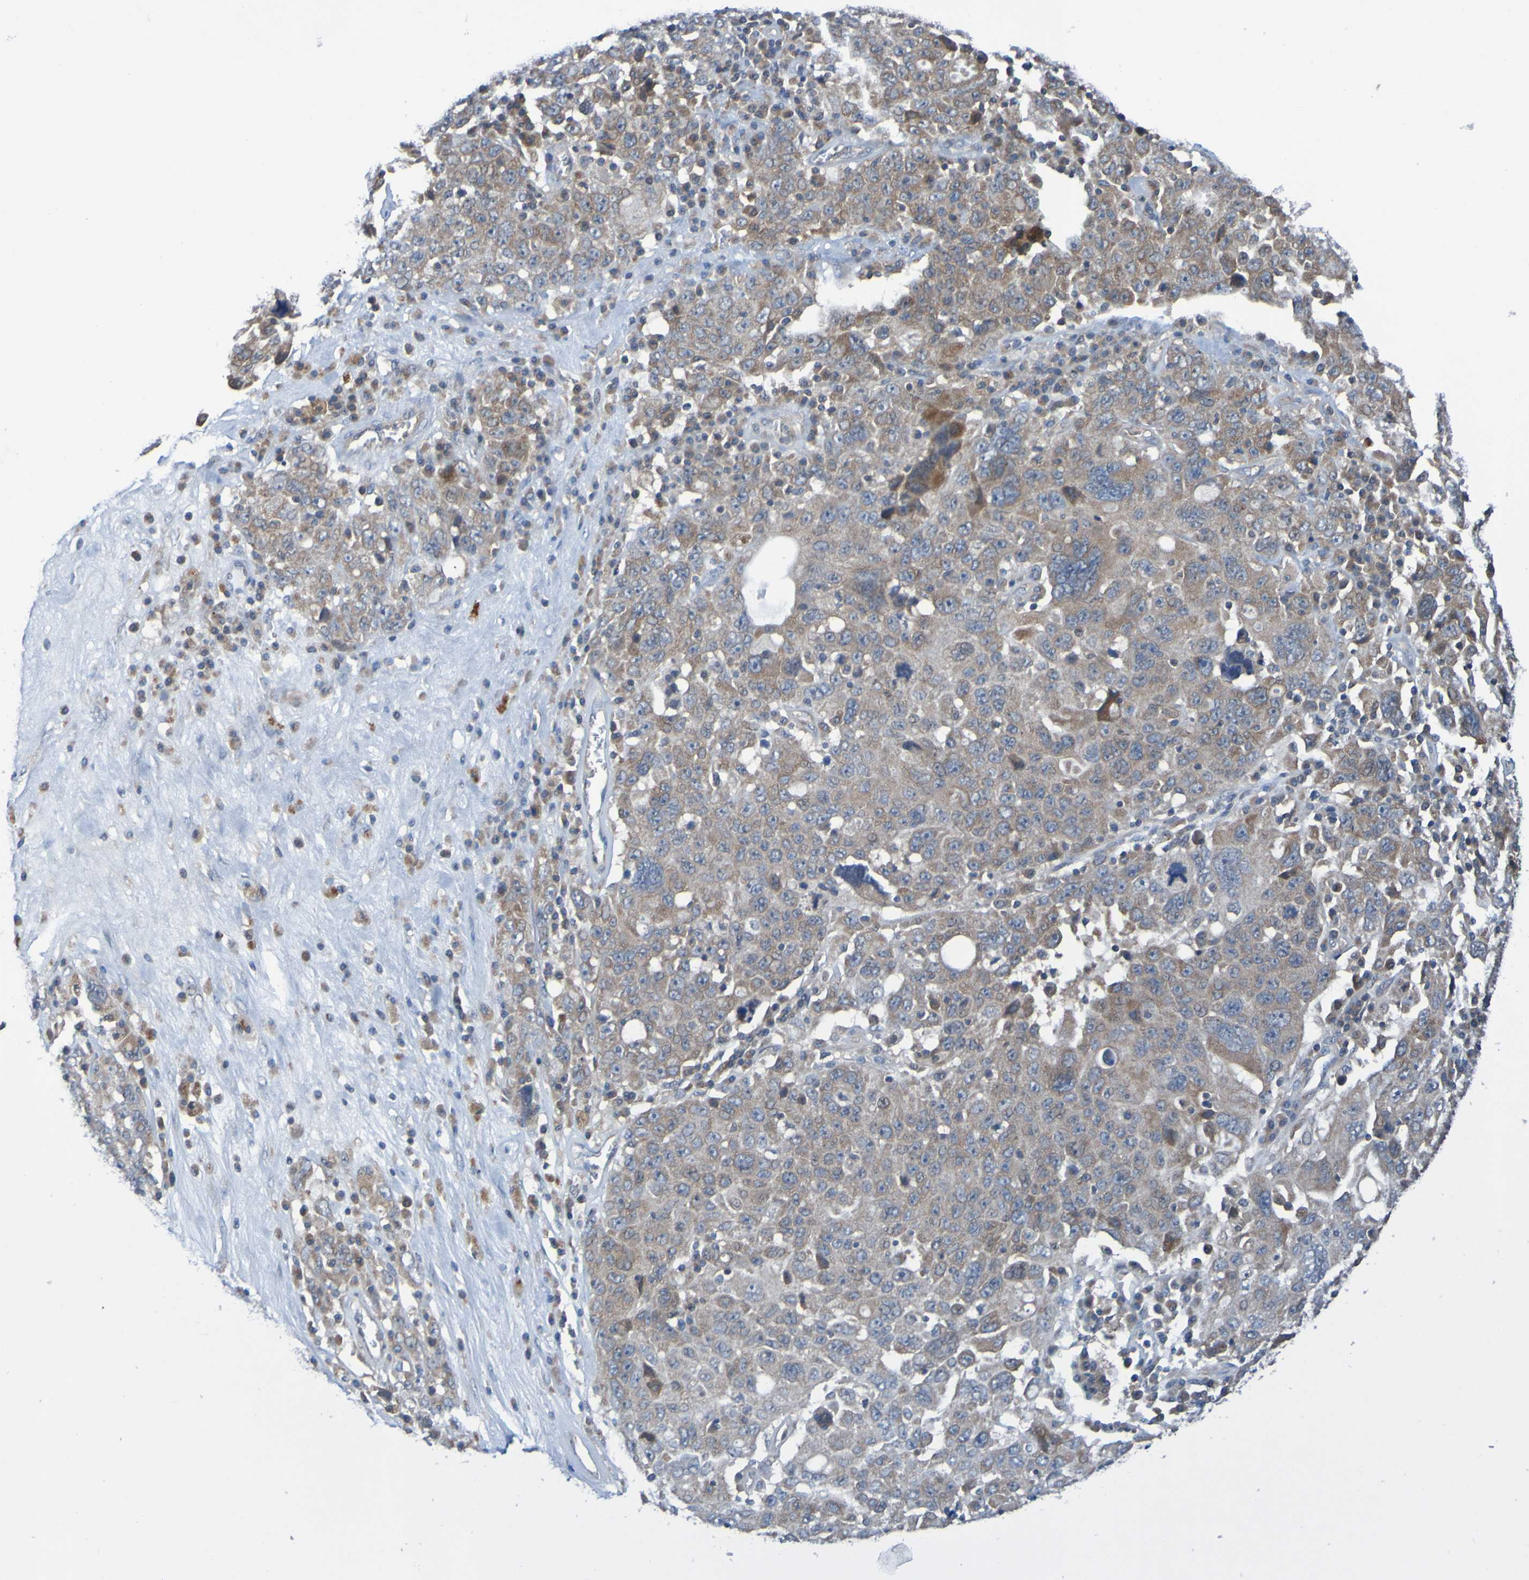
{"staining": {"intensity": "moderate", "quantity": ">75%", "location": "cytoplasmic/membranous"}, "tissue": "ovarian cancer", "cell_type": "Tumor cells", "image_type": "cancer", "snomed": [{"axis": "morphology", "description": "Carcinoma, endometroid"}, {"axis": "topography", "description": "Ovary"}], "caption": "An immunohistochemistry photomicrograph of neoplastic tissue is shown. Protein staining in brown shows moderate cytoplasmic/membranous positivity in ovarian cancer (endometroid carcinoma) within tumor cells.", "gene": "SDK1", "patient": {"sex": "female", "age": 62}}